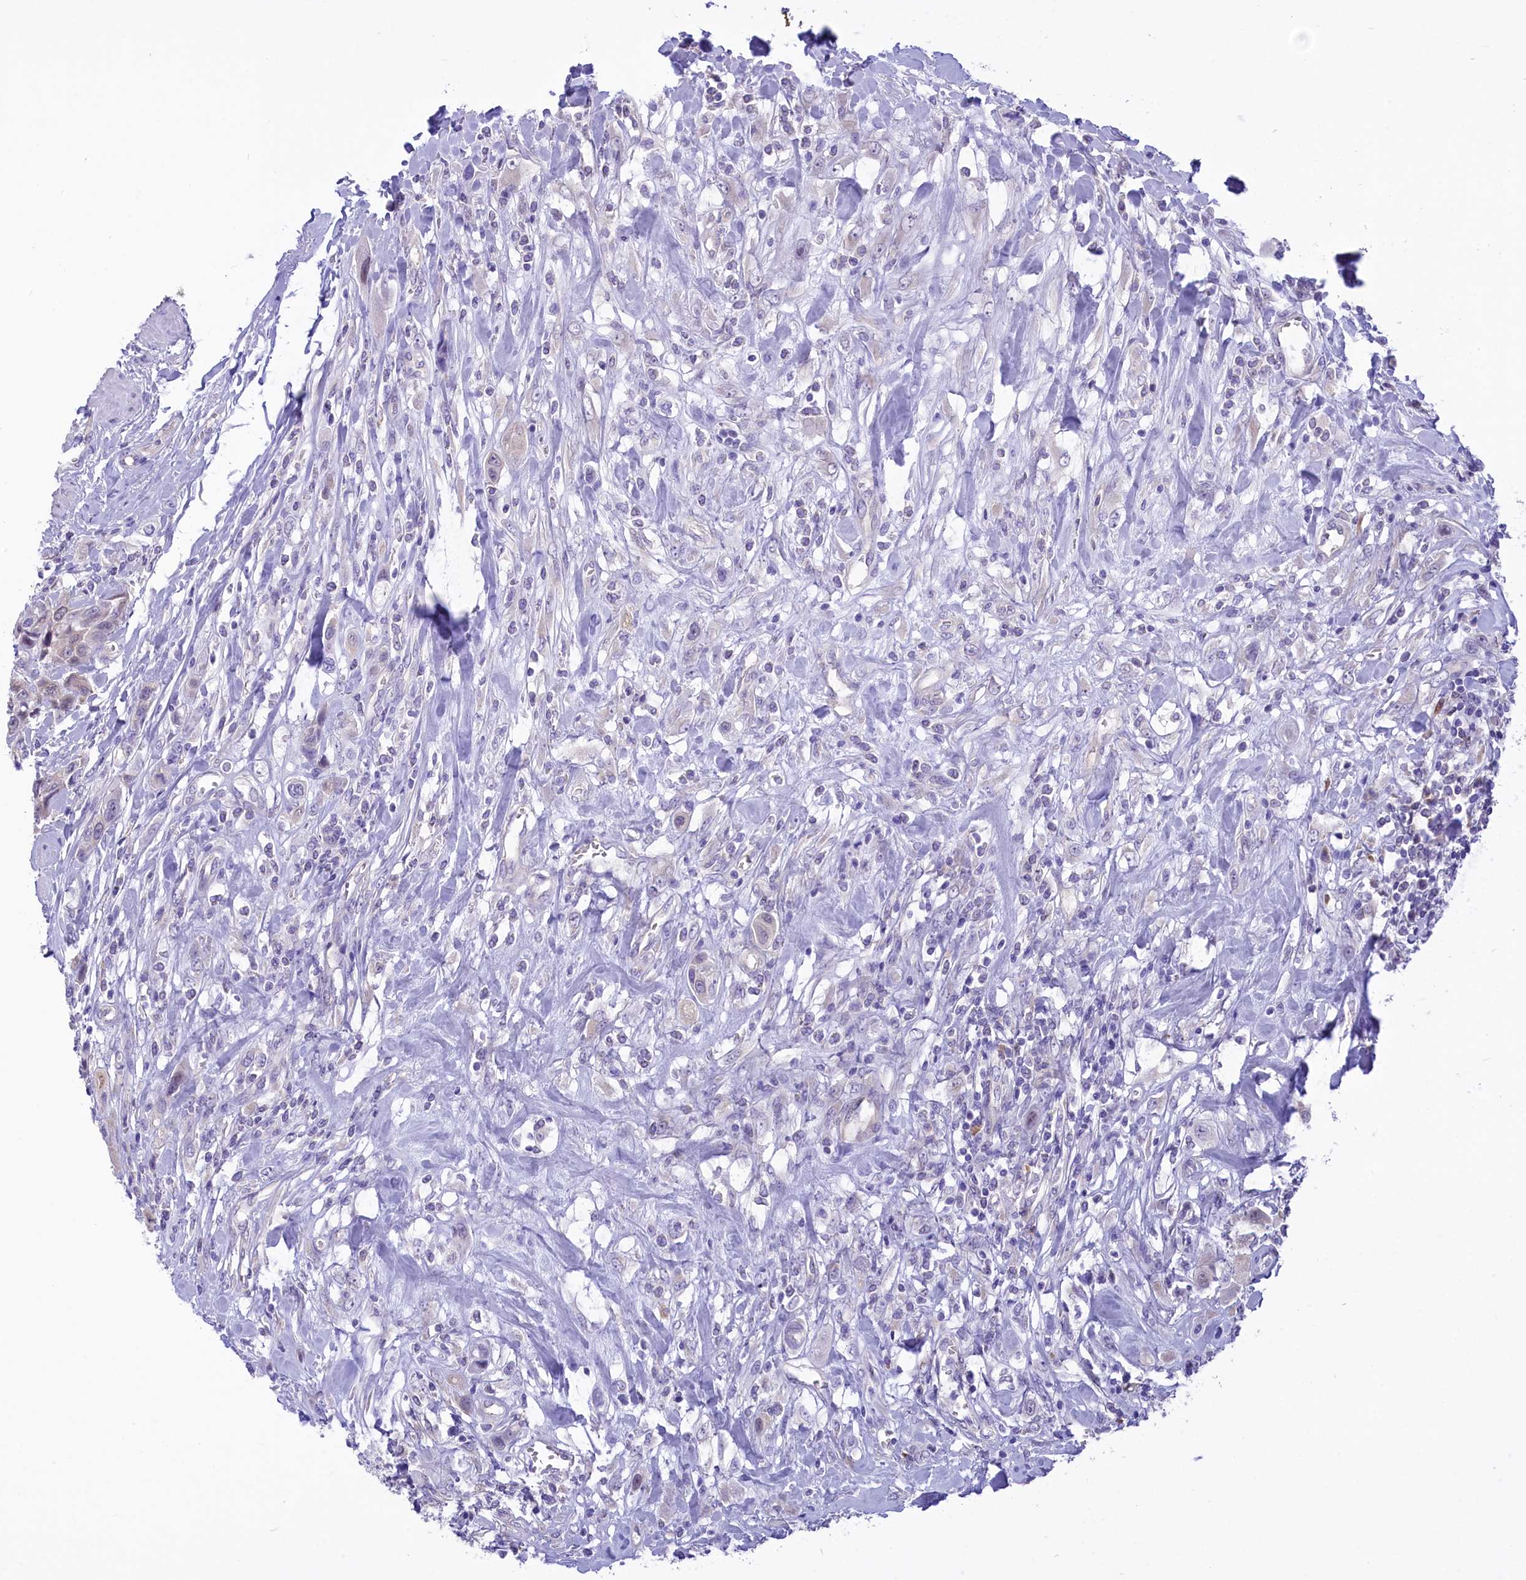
{"staining": {"intensity": "negative", "quantity": "none", "location": "none"}, "tissue": "urothelial cancer", "cell_type": "Tumor cells", "image_type": "cancer", "snomed": [{"axis": "morphology", "description": "Urothelial carcinoma, High grade"}, {"axis": "topography", "description": "Urinary bladder"}], "caption": "High power microscopy histopathology image of an IHC photomicrograph of urothelial cancer, revealing no significant expression in tumor cells. (DAB (3,3'-diaminobenzidine) immunohistochemistry, high magnification).", "gene": "DCAF16", "patient": {"sex": "male", "age": 50}}